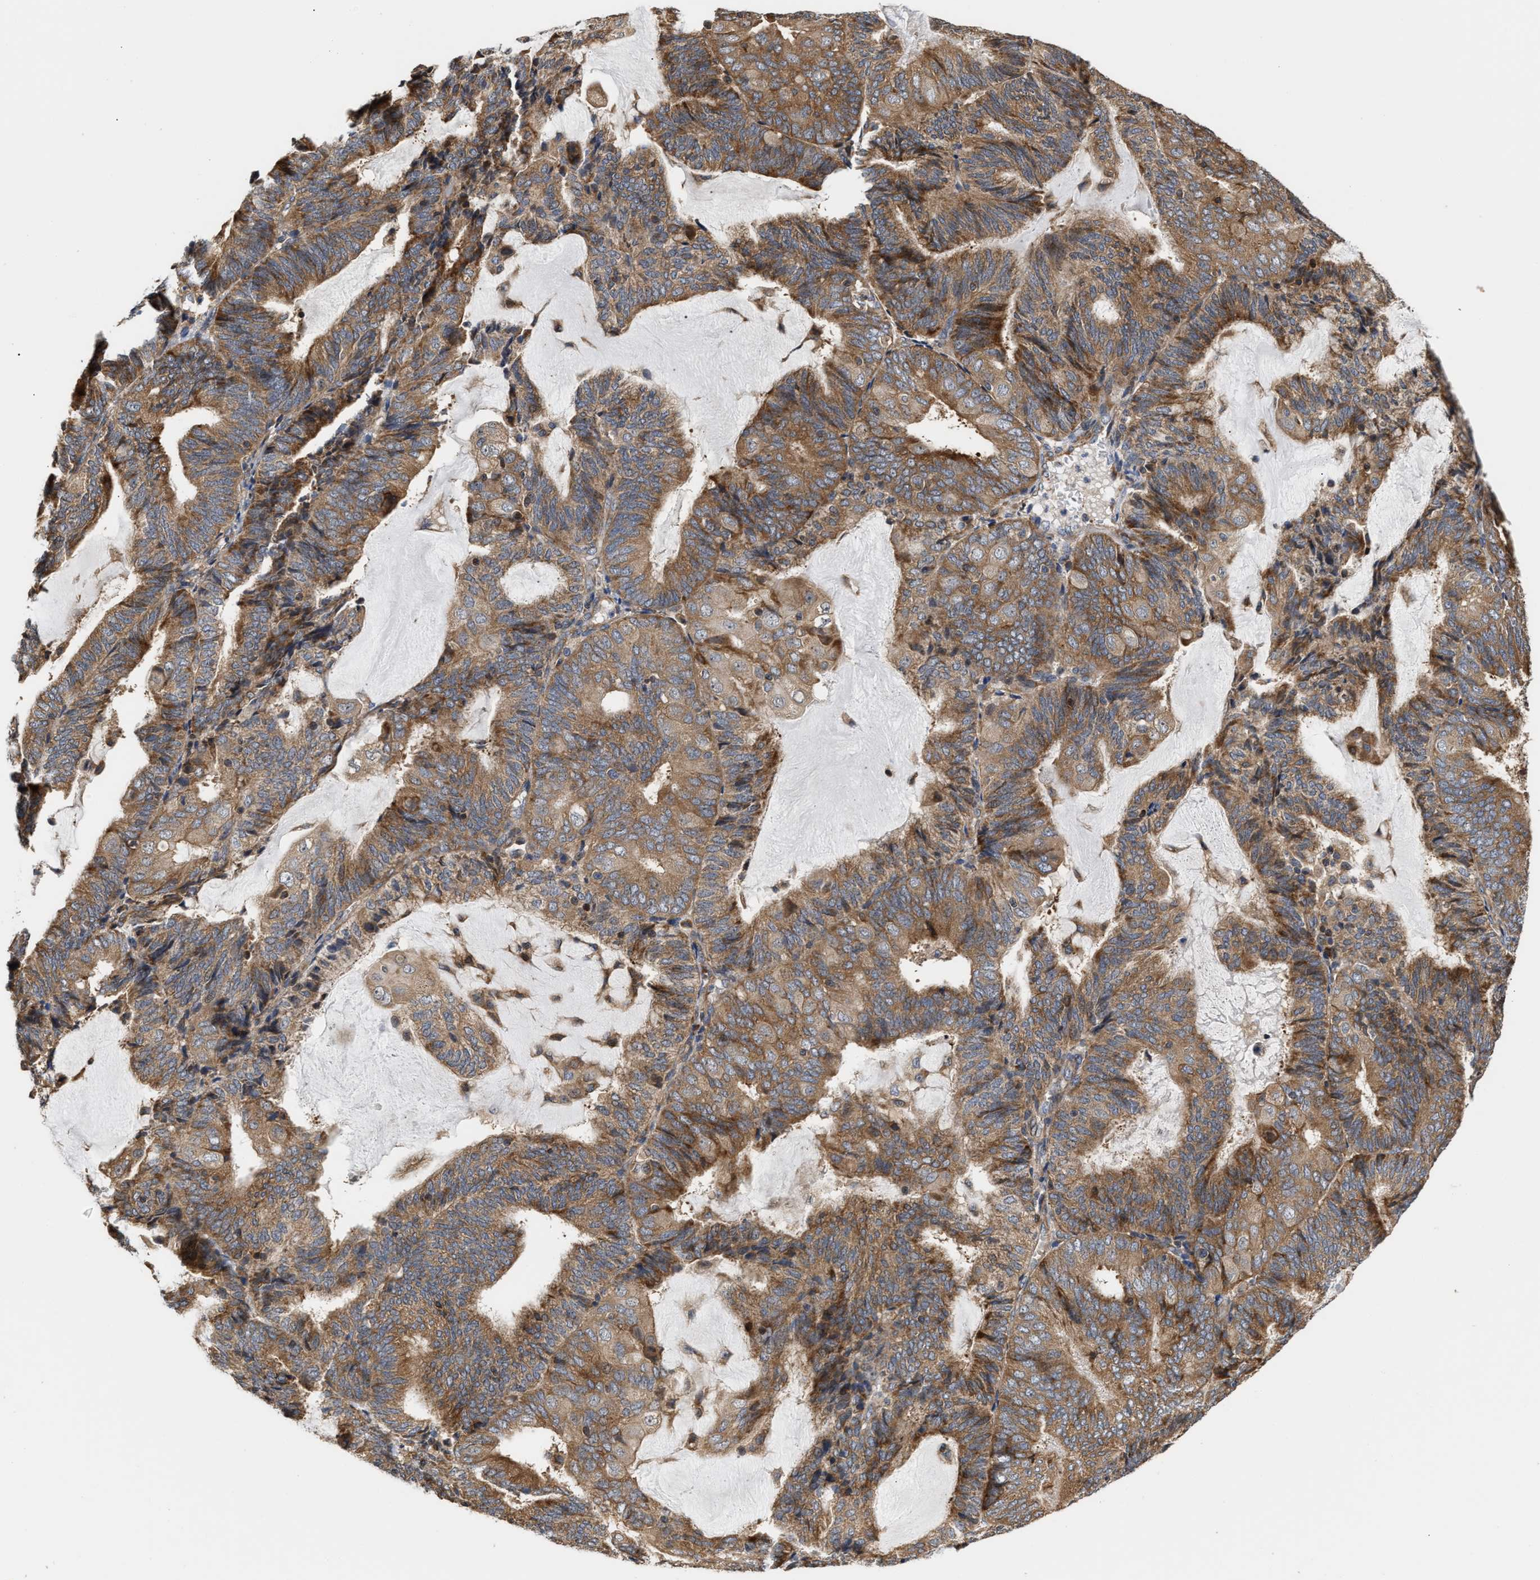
{"staining": {"intensity": "moderate", "quantity": ">75%", "location": "cytoplasmic/membranous"}, "tissue": "endometrial cancer", "cell_type": "Tumor cells", "image_type": "cancer", "snomed": [{"axis": "morphology", "description": "Adenocarcinoma, NOS"}, {"axis": "topography", "description": "Endometrium"}], "caption": "Protein positivity by immunohistochemistry displays moderate cytoplasmic/membranous expression in approximately >75% of tumor cells in endometrial cancer (adenocarcinoma).", "gene": "CLIP2", "patient": {"sex": "female", "age": 81}}